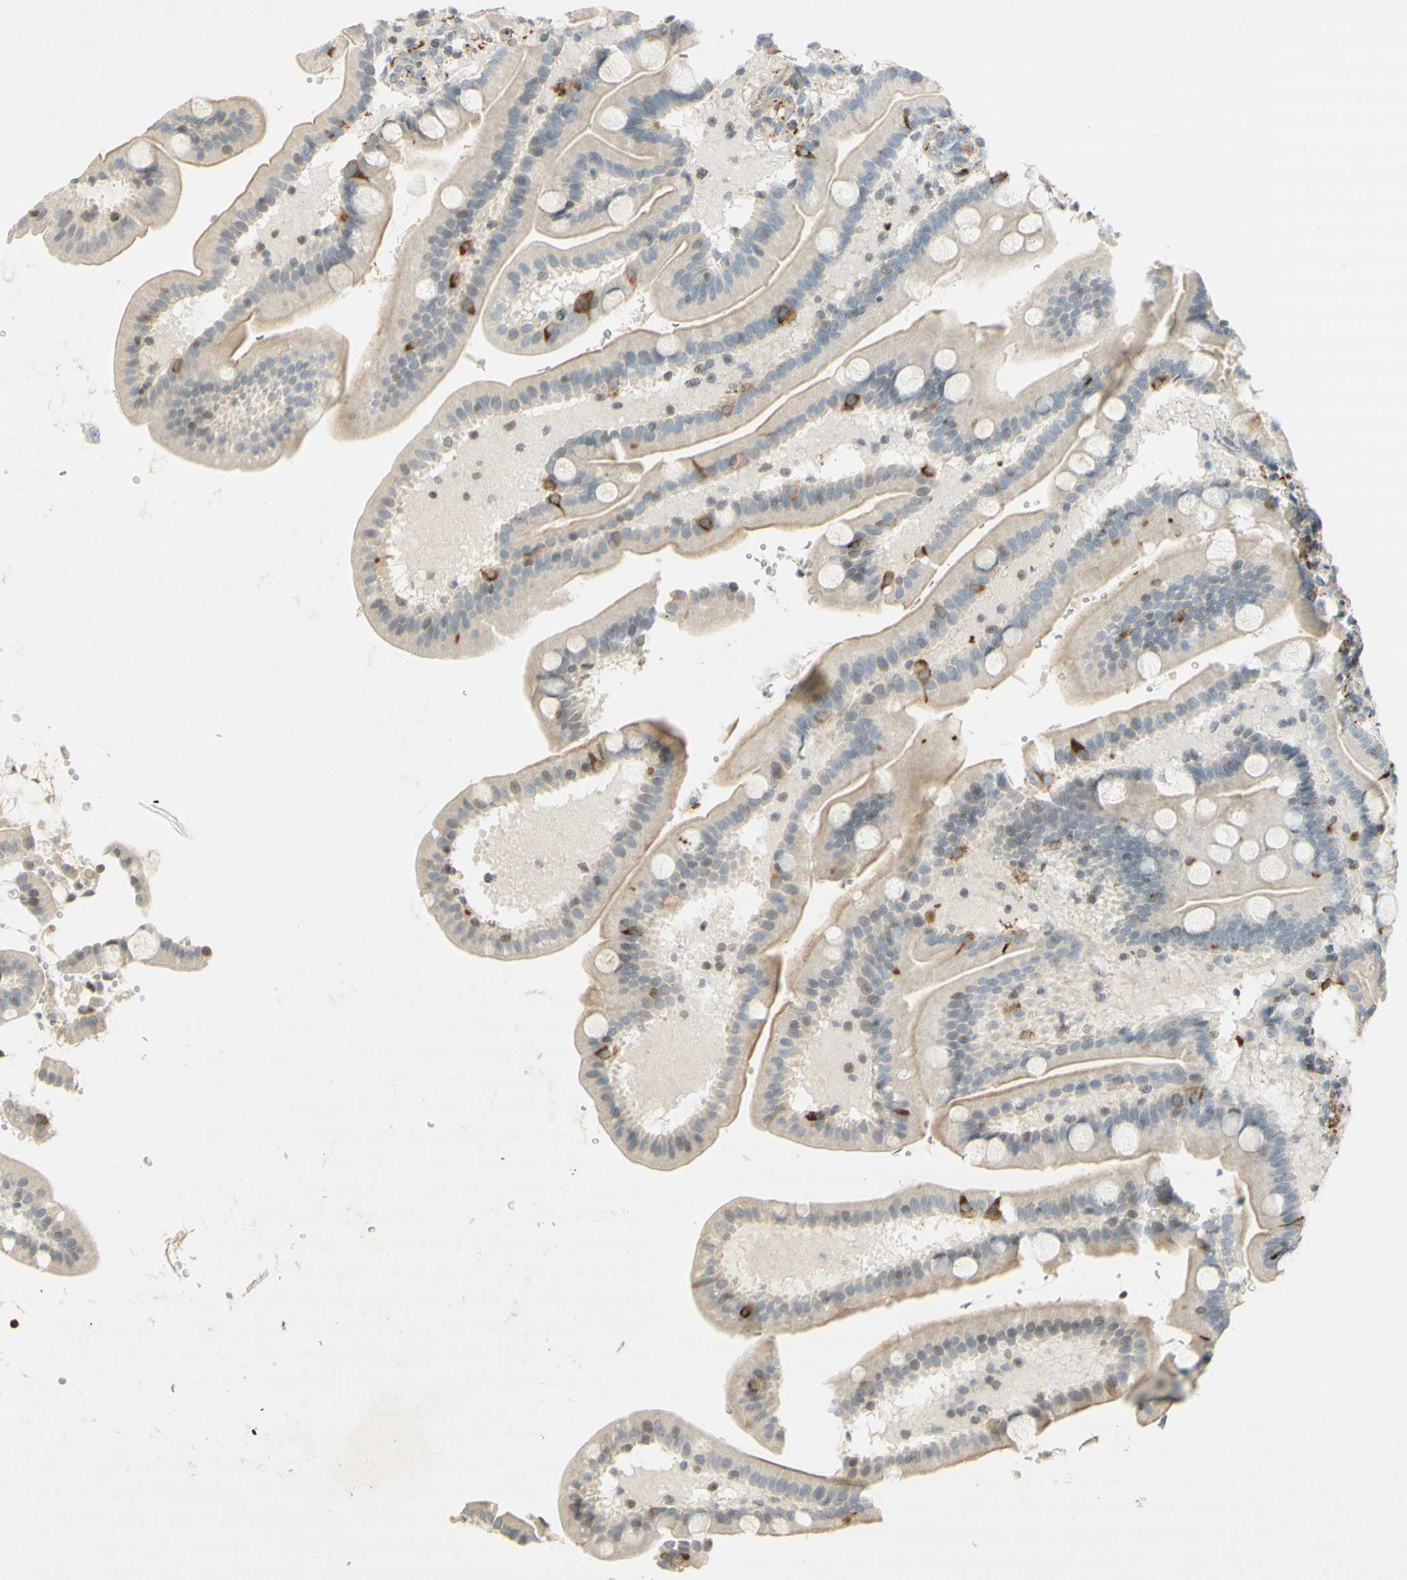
{"staining": {"intensity": "strong", "quantity": "<25%", "location": "cytoplasmic/membranous"}, "tissue": "duodenum", "cell_type": "Glandular cells", "image_type": "normal", "snomed": [{"axis": "morphology", "description": "Normal tissue, NOS"}, {"axis": "topography", "description": "Duodenum"}], "caption": "Duodenum stained with a brown dye exhibits strong cytoplasmic/membranous positive staining in approximately <25% of glandular cells.", "gene": "MAP1B", "patient": {"sex": "male", "age": 54}}